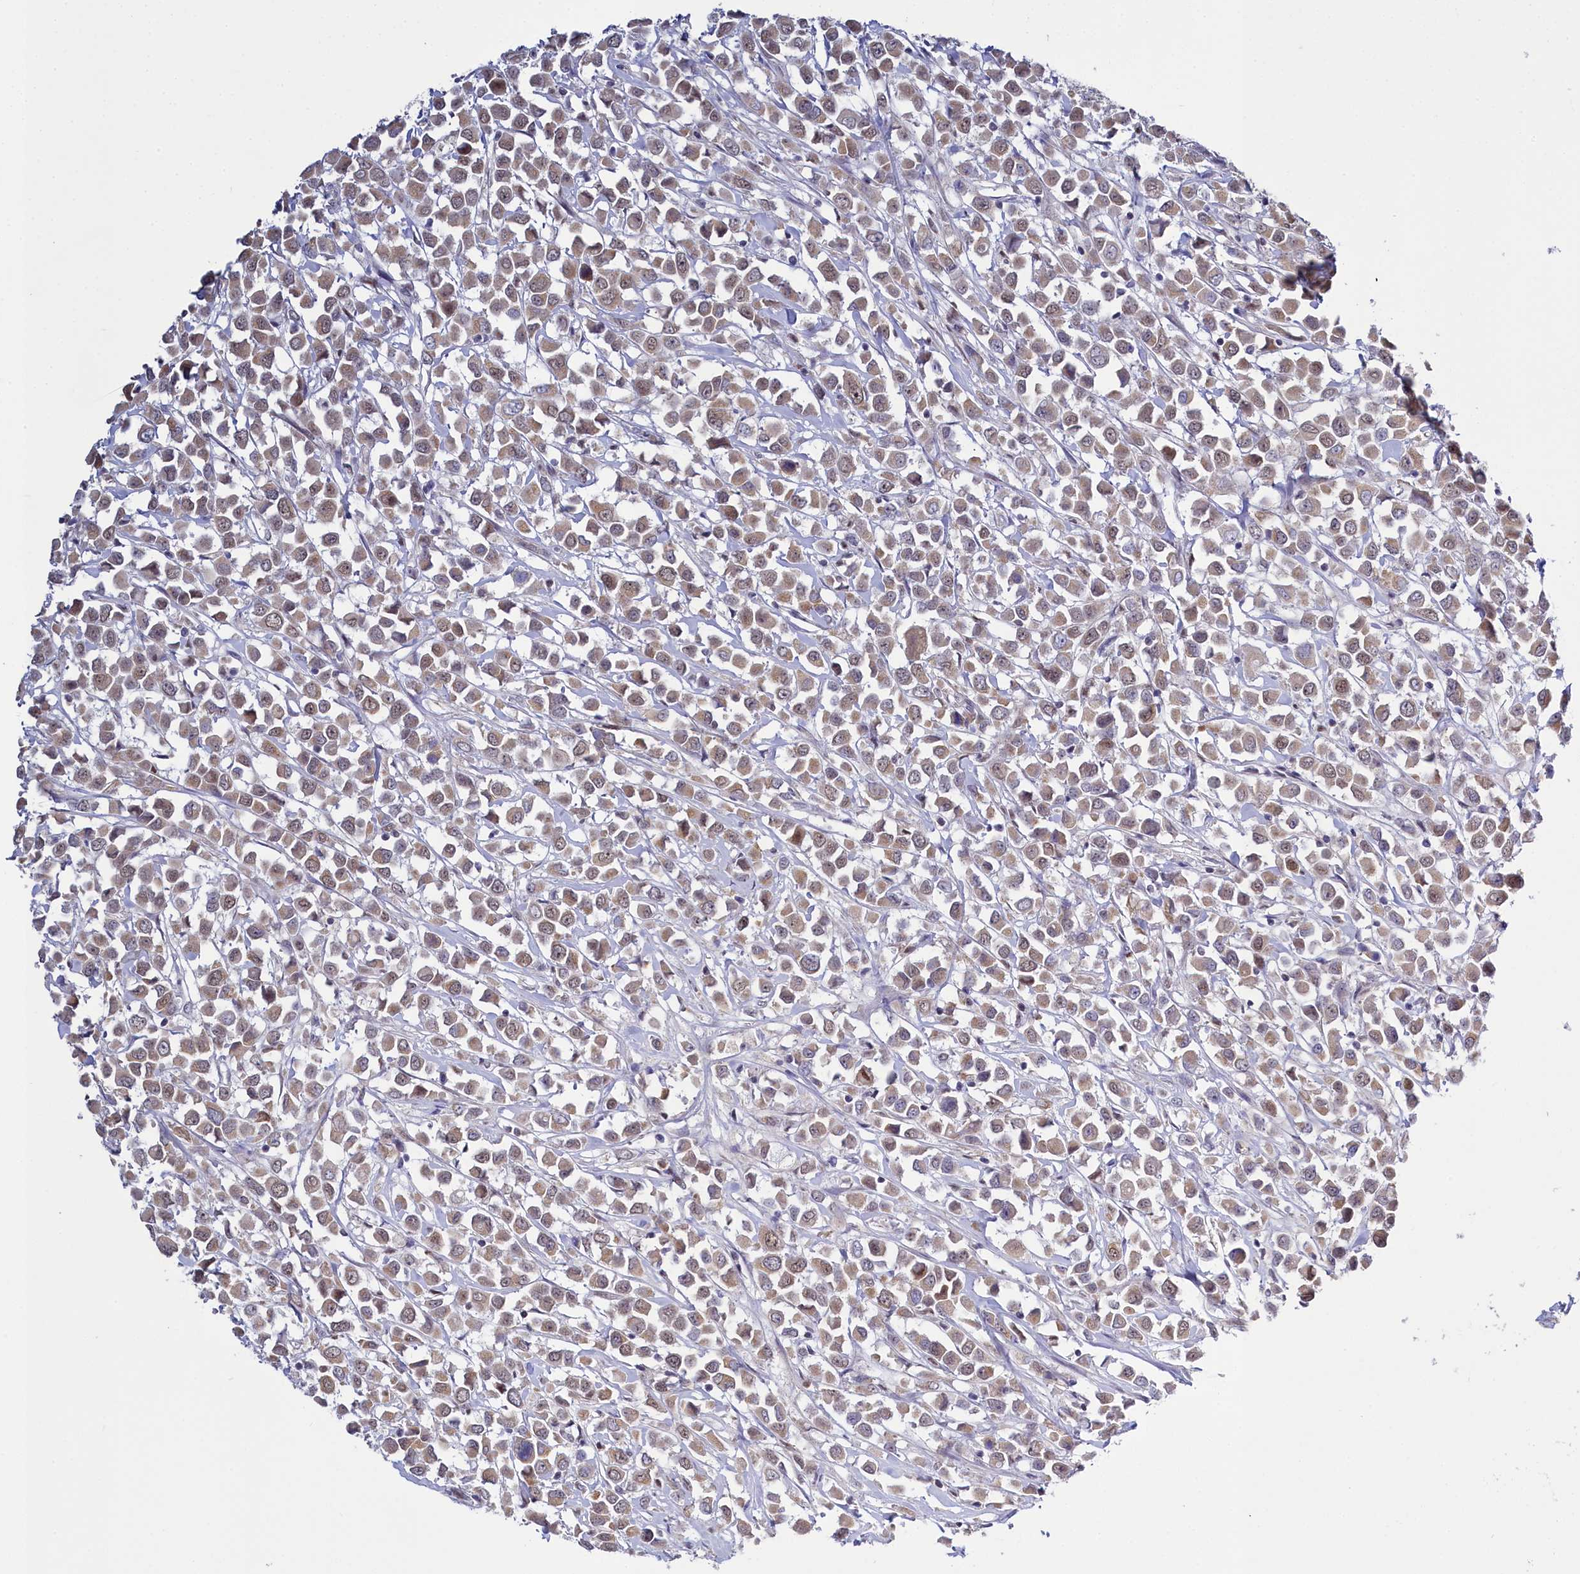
{"staining": {"intensity": "weak", "quantity": ">75%", "location": "cytoplasmic/membranous"}, "tissue": "breast cancer", "cell_type": "Tumor cells", "image_type": "cancer", "snomed": [{"axis": "morphology", "description": "Duct carcinoma"}, {"axis": "topography", "description": "Breast"}], "caption": "Protein staining reveals weak cytoplasmic/membranous staining in about >75% of tumor cells in breast infiltrating ductal carcinoma.", "gene": "PPHLN1", "patient": {"sex": "female", "age": 61}}